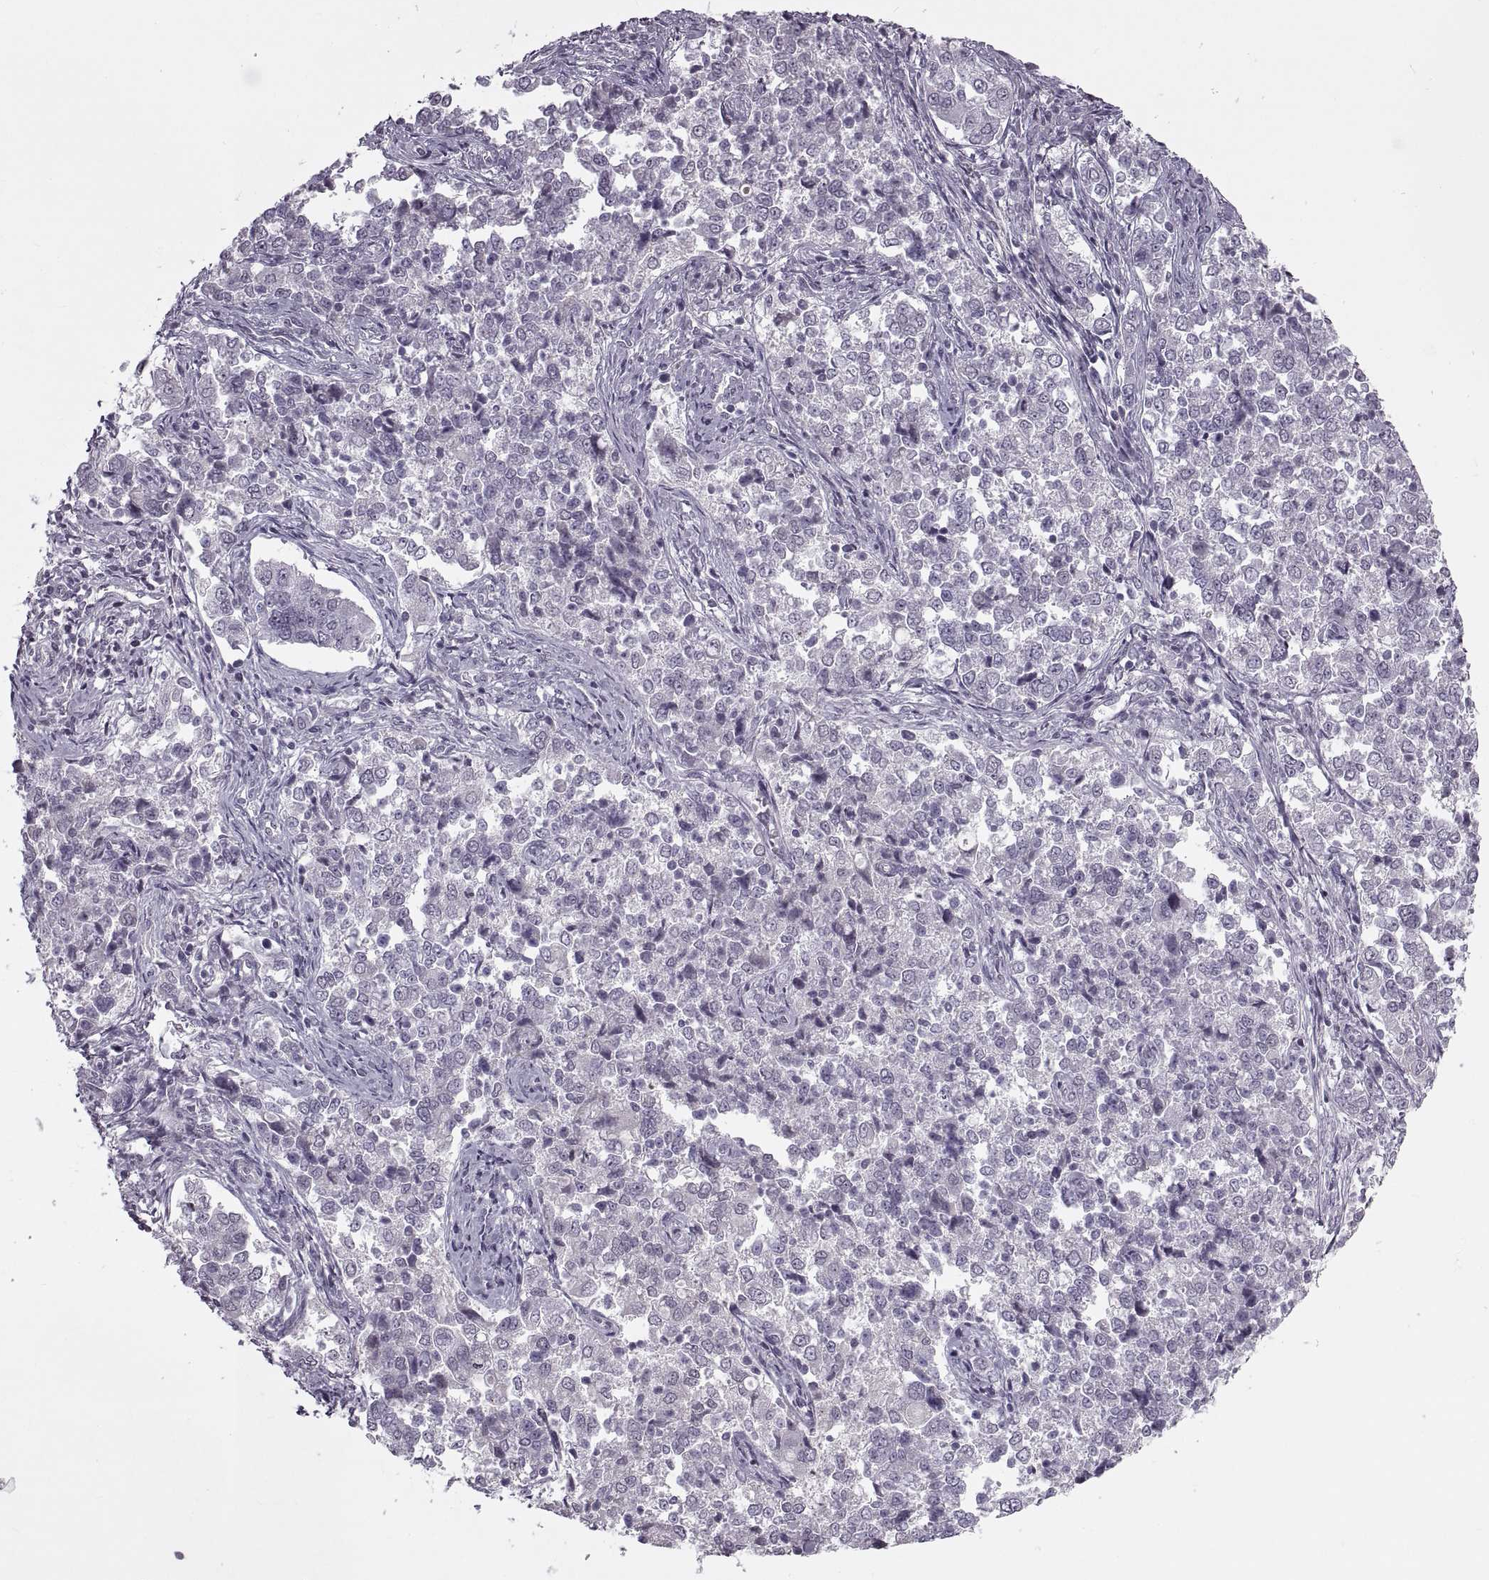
{"staining": {"intensity": "negative", "quantity": "none", "location": "none"}, "tissue": "endometrial cancer", "cell_type": "Tumor cells", "image_type": "cancer", "snomed": [{"axis": "morphology", "description": "Adenocarcinoma, NOS"}, {"axis": "topography", "description": "Endometrium"}], "caption": "IHC micrograph of neoplastic tissue: human endometrial cancer stained with DAB (3,3'-diaminobenzidine) demonstrates no significant protein positivity in tumor cells.", "gene": "PRSS37", "patient": {"sex": "female", "age": 43}}